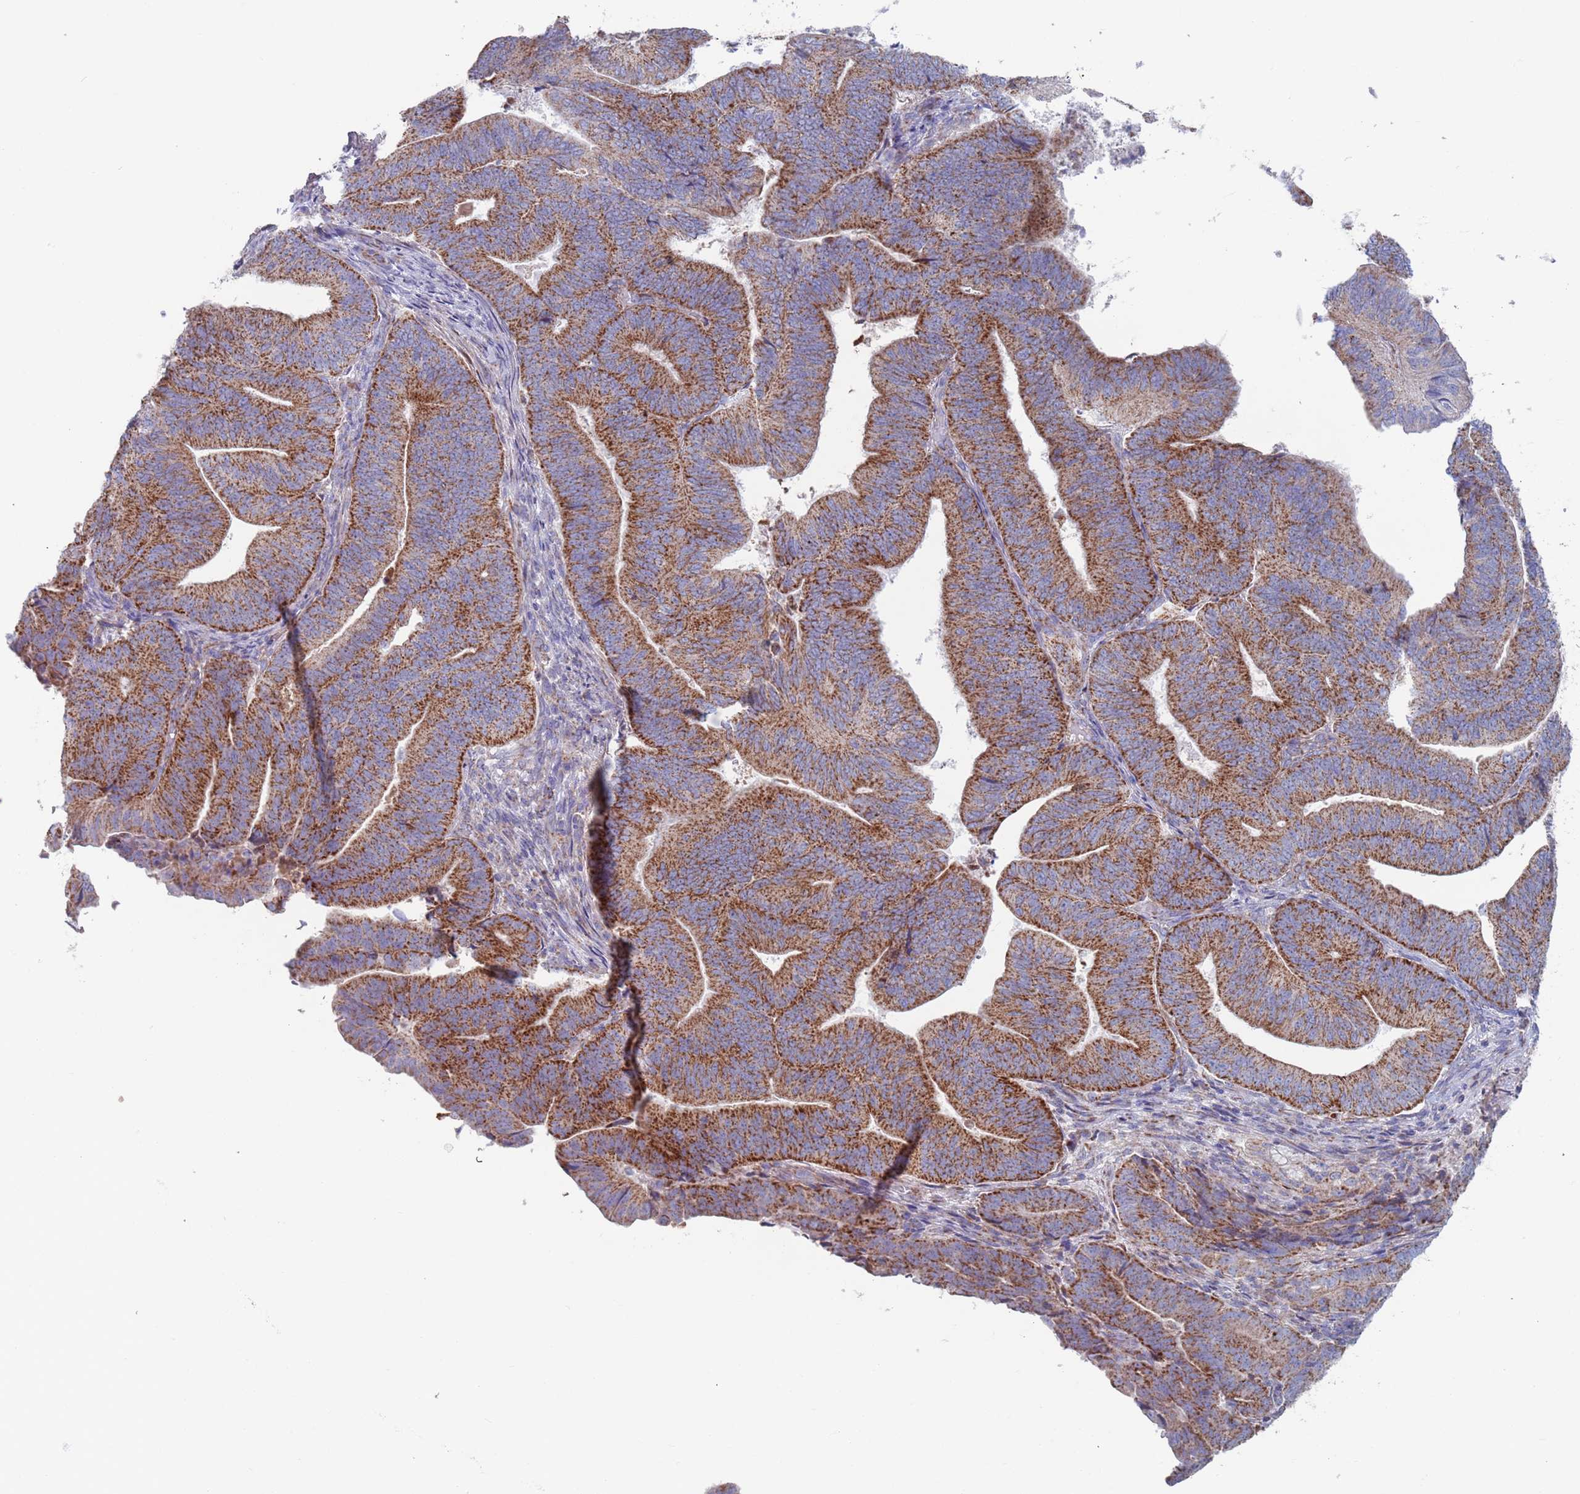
{"staining": {"intensity": "strong", "quantity": ">75%", "location": "cytoplasmic/membranous"}, "tissue": "endometrial cancer", "cell_type": "Tumor cells", "image_type": "cancer", "snomed": [{"axis": "morphology", "description": "Adenocarcinoma, NOS"}, {"axis": "topography", "description": "Endometrium"}], "caption": "Endometrial cancer (adenocarcinoma) tissue demonstrates strong cytoplasmic/membranous positivity in approximately >75% of tumor cells, visualized by immunohistochemistry.", "gene": "MRPL22", "patient": {"sex": "female", "age": 70}}